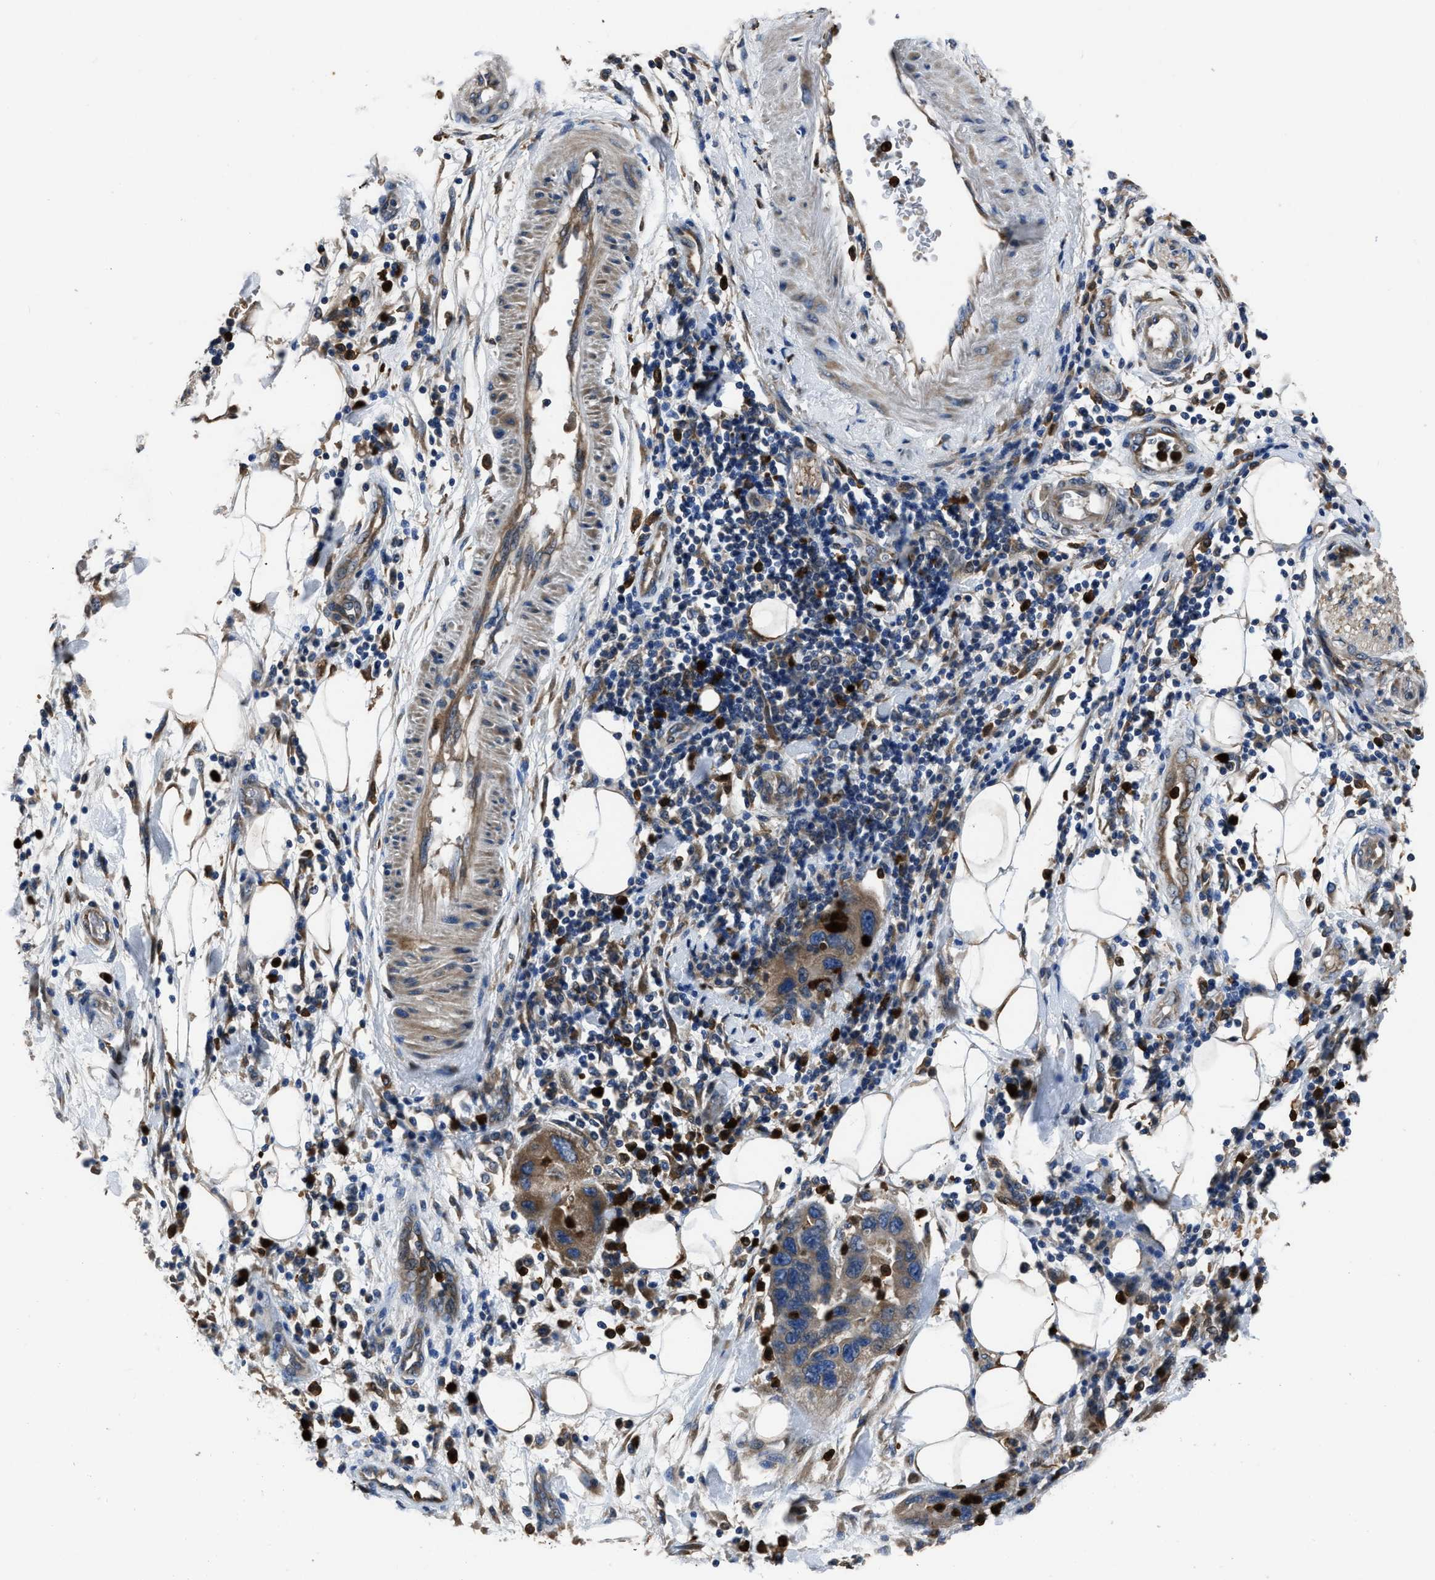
{"staining": {"intensity": "moderate", "quantity": ">75%", "location": "cytoplasmic/membranous"}, "tissue": "pancreatic cancer", "cell_type": "Tumor cells", "image_type": "cancer", "snomed": [{"axis": "morphology", "description": "Normal tissue, NOS"}, {"axis": "morphology", "description": "Adenocarcinoma, NOS"}, {"axis": "topography", "description": "Pancreas"}], "caption": "Approximately >75% of tumor cells in pancreatic adenocarcinoma display moderate cytoplasmic/membranous protein expression as visualized by brown immunohistochemical staining.", "gene": "ANGPT1", "patient": {"sex": "female", "age": 71}}